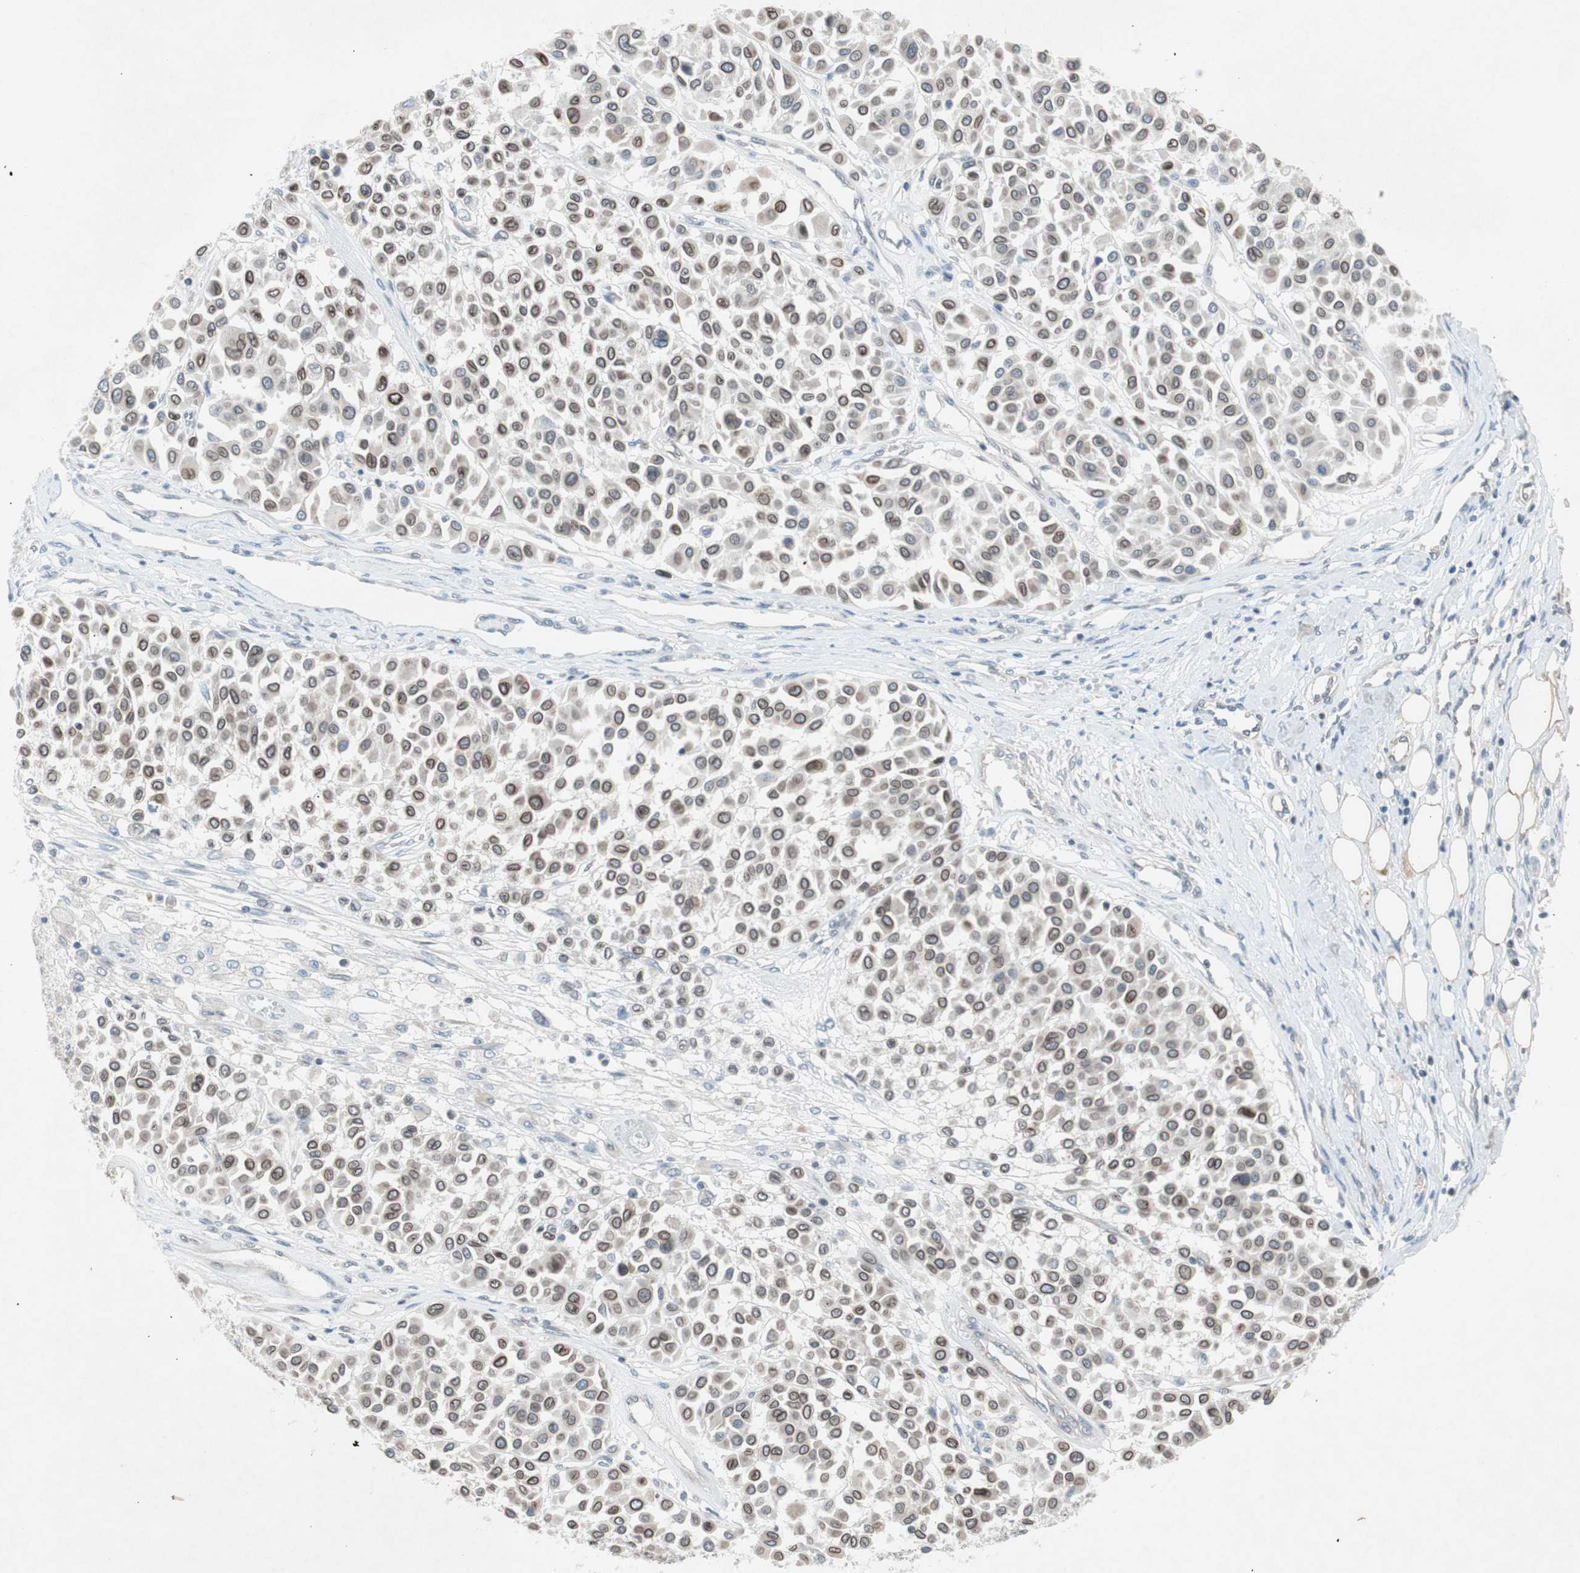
{"staining": {"intensity": "moderate", "quantity": ">75%", "location": "cytoplasmic/membranous,nuclear"}, "tissue": "melanoma", "cell_type": "Tumor cells", "image_type": "cancer", "snomed": [{"axis": "morphology", "description": "Malignant melanoma, Metastatic site"}, {"axis": "topography", "description": "Soft tissue"}], "caption": "Immunohistochemical staining of malignant melanoma (metastatic site) exhibits medium levels of moderate cytoplasmic/membranous and nuclear protein expression in approximately >75% of tumor cells.", "gene": "ARNT2", "patient": {"sex": "male", "age": 41}}